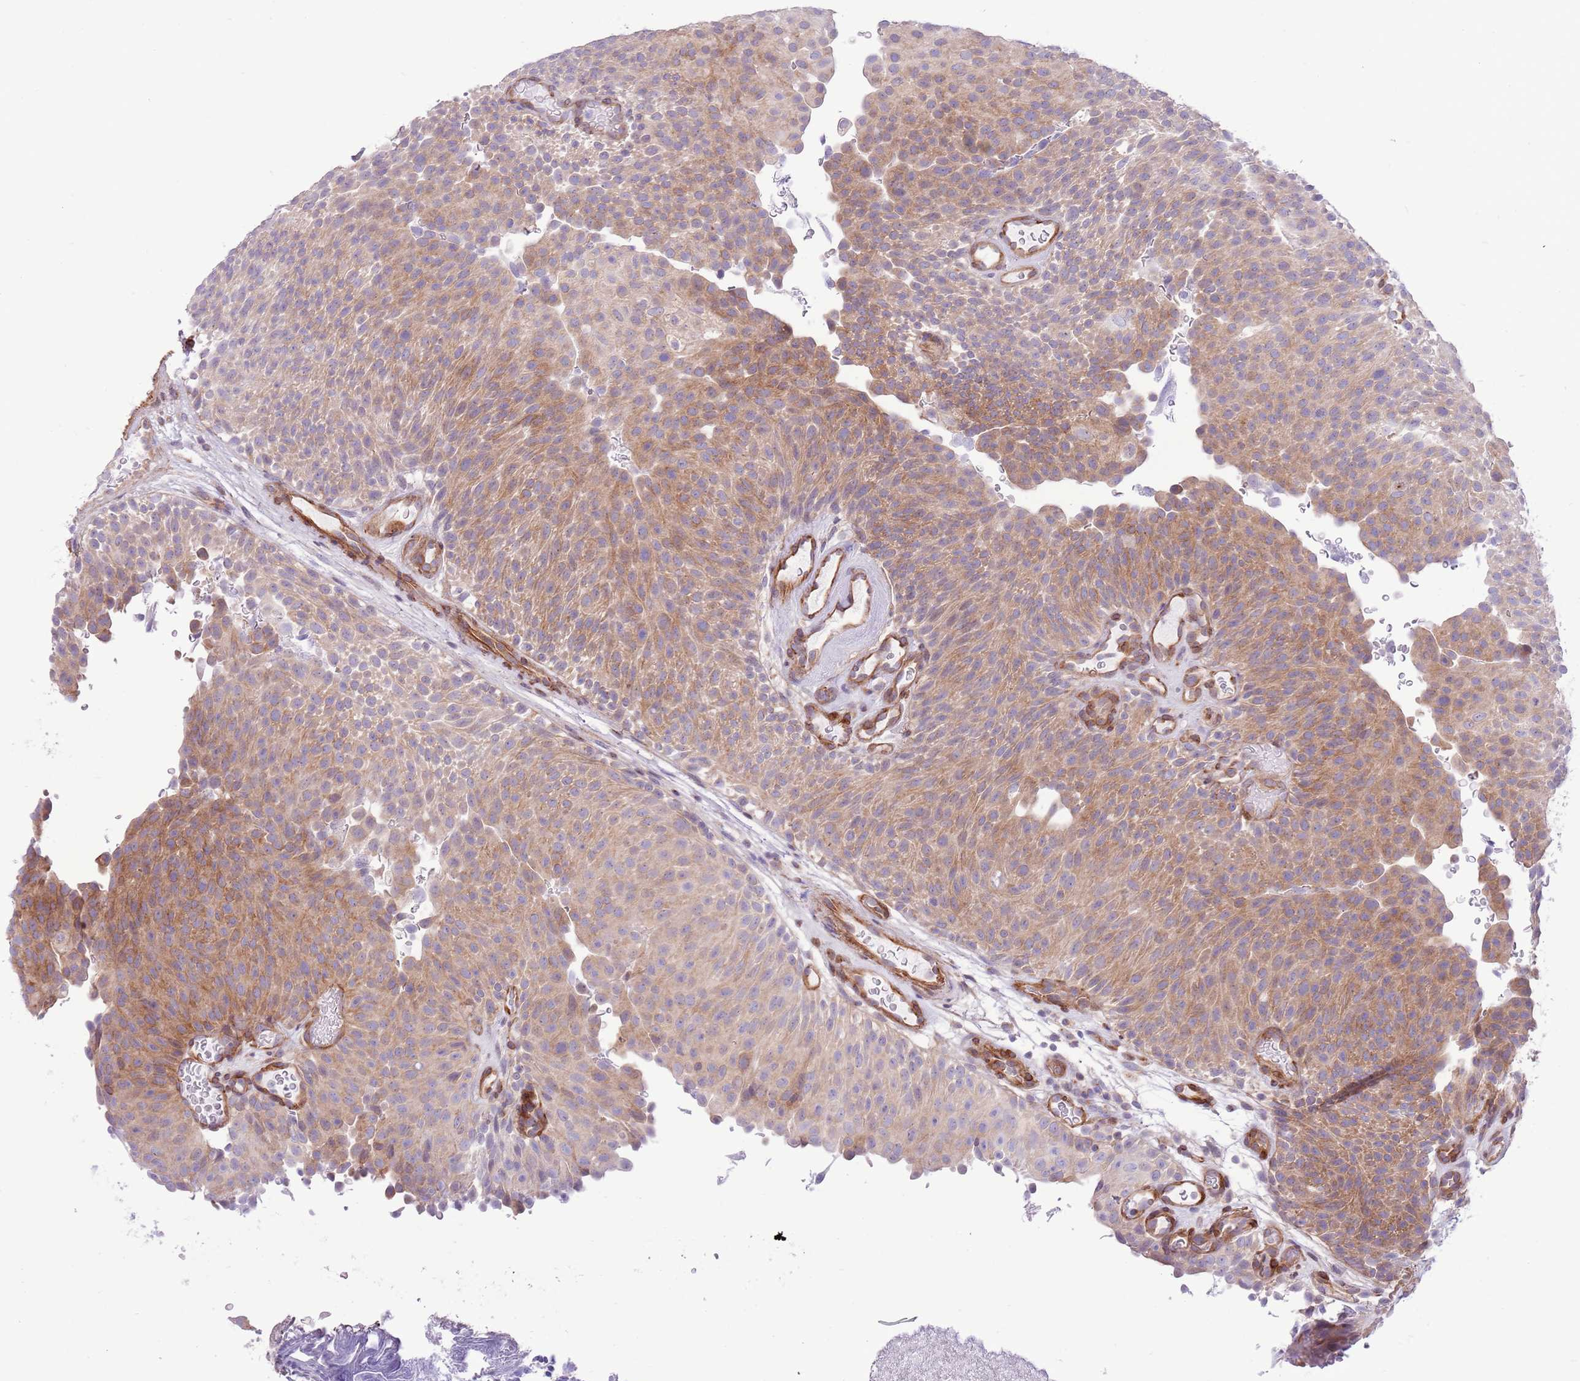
{"staining": {"intensity": "moderate", "quantity": ">75%", "location": "cytoplasmic/membranous"}, "tissue": "urothelial cancer", "cell_type": "Tumor cells", "image_type": "cancer", "snomed": [{"axis": "morphology", "description": "Urothelial carcinoma, Low grade"}, {"axis": "topography", "description": "Urinary bladder"}], "caption": "Immunohistochemical staining of human low-grade urothelial carcinoma displays medium levels of moderate cytoplasmic/membranous staining in approximately >75% of tumor cells.", "gene": "ZC4H2", "patient": {"sex": "male", "age": 78}}